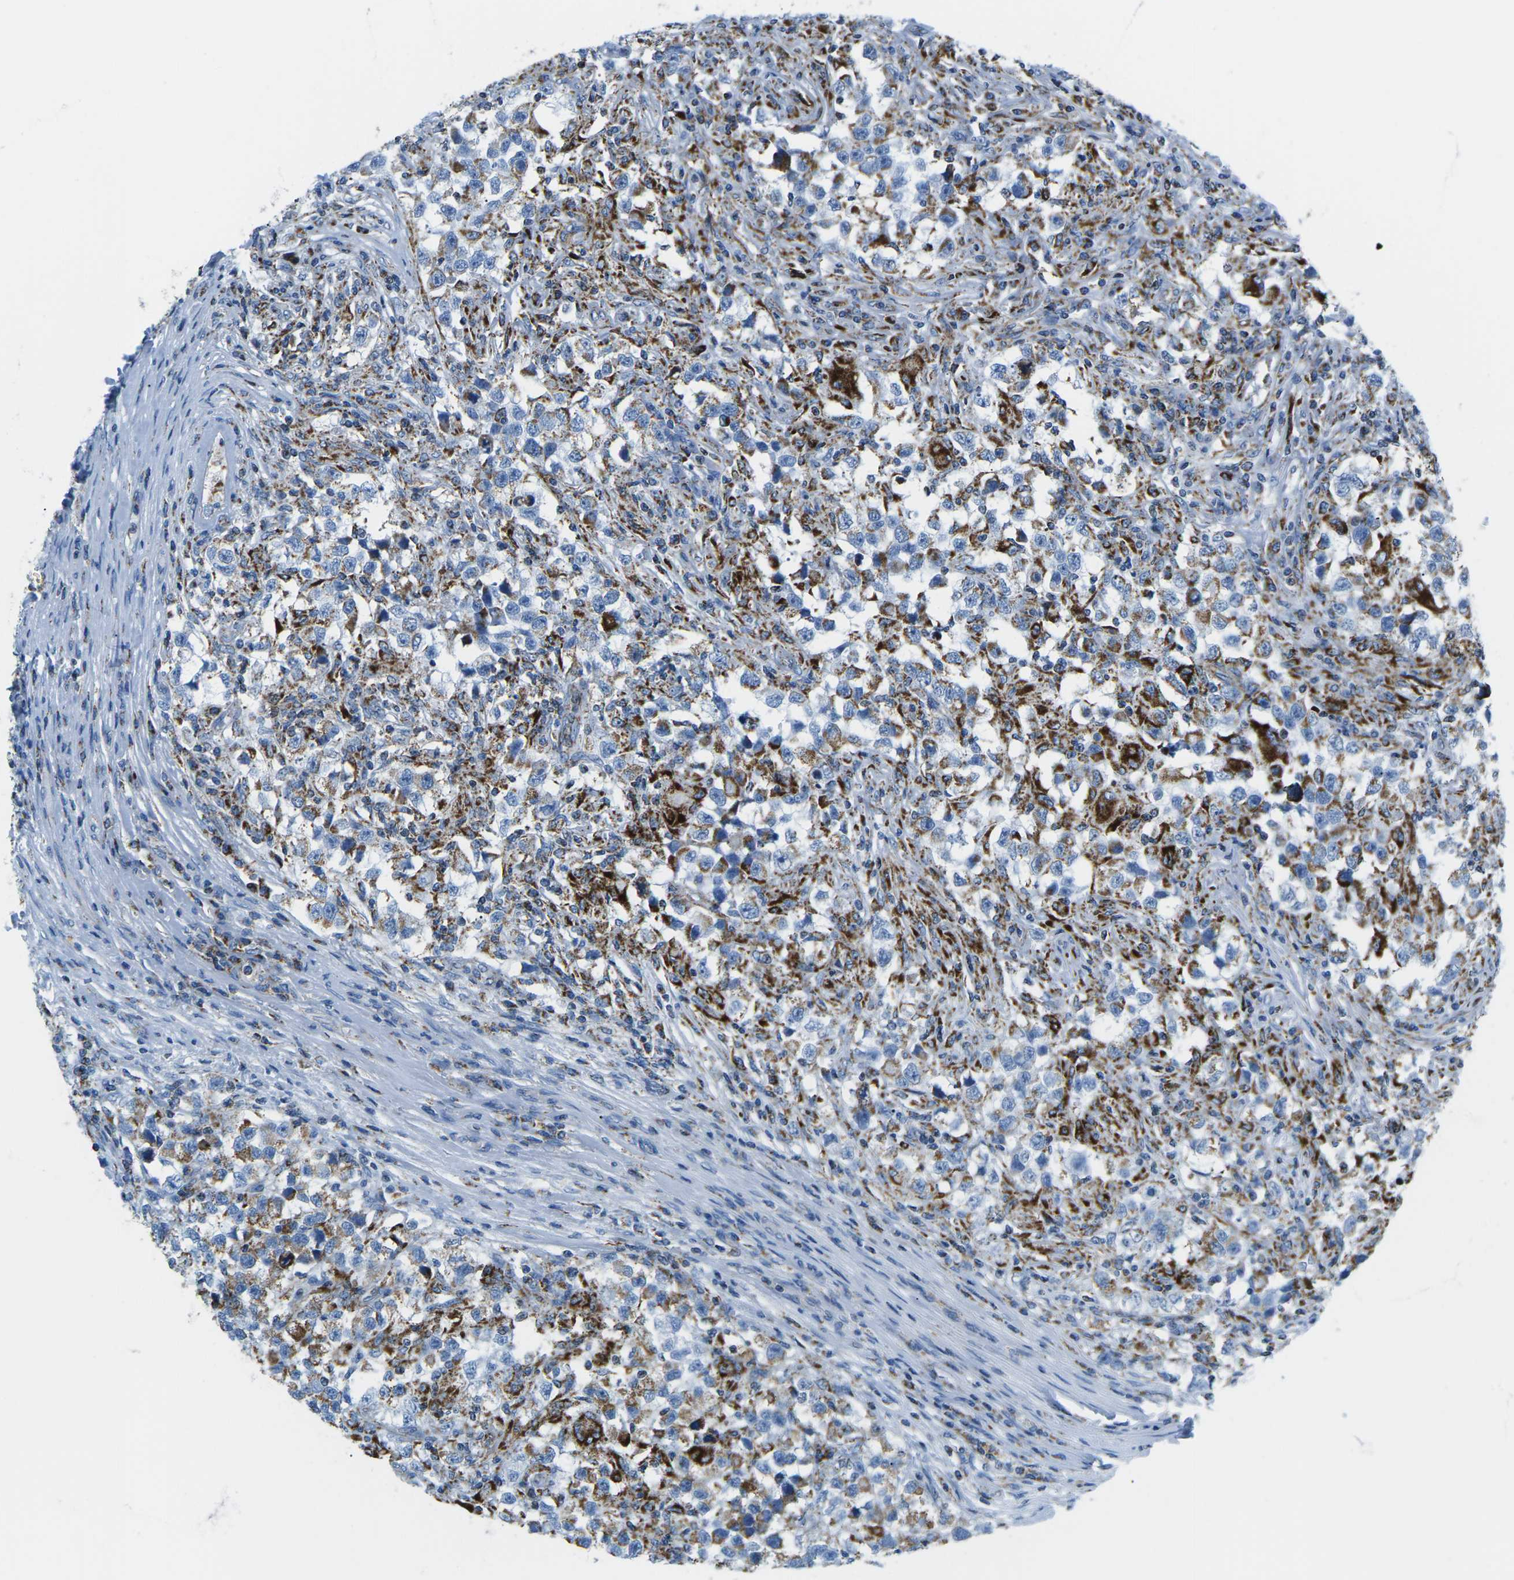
{"staining": {"intensity": "strong", "quantity": "<25%", "location": "cytoplasmic/membranous"}, "tissue": "testis cancer", "cell_type": "Tumor cells", "image_type": "cancer", "snomed": [{"axis": "morphology", "description": "Carcinoma, Embryonal, NOS"}, {"axis": "topography", "description": "Testis"}], "caption": "Immunohistochemistry staining of testis cancer, which exhibits medium levels of strong cytoplasmic/membranous expression in about <25% of tumor cells indicating strong cytoplasmic/membranous protein positivity. The staining was performed using DAB (brown) for protein detection and nuclei were counterstained in hematoxylin (blue).", "gene": "COX6C", "patient": {"sex": "male", "age": 21}}